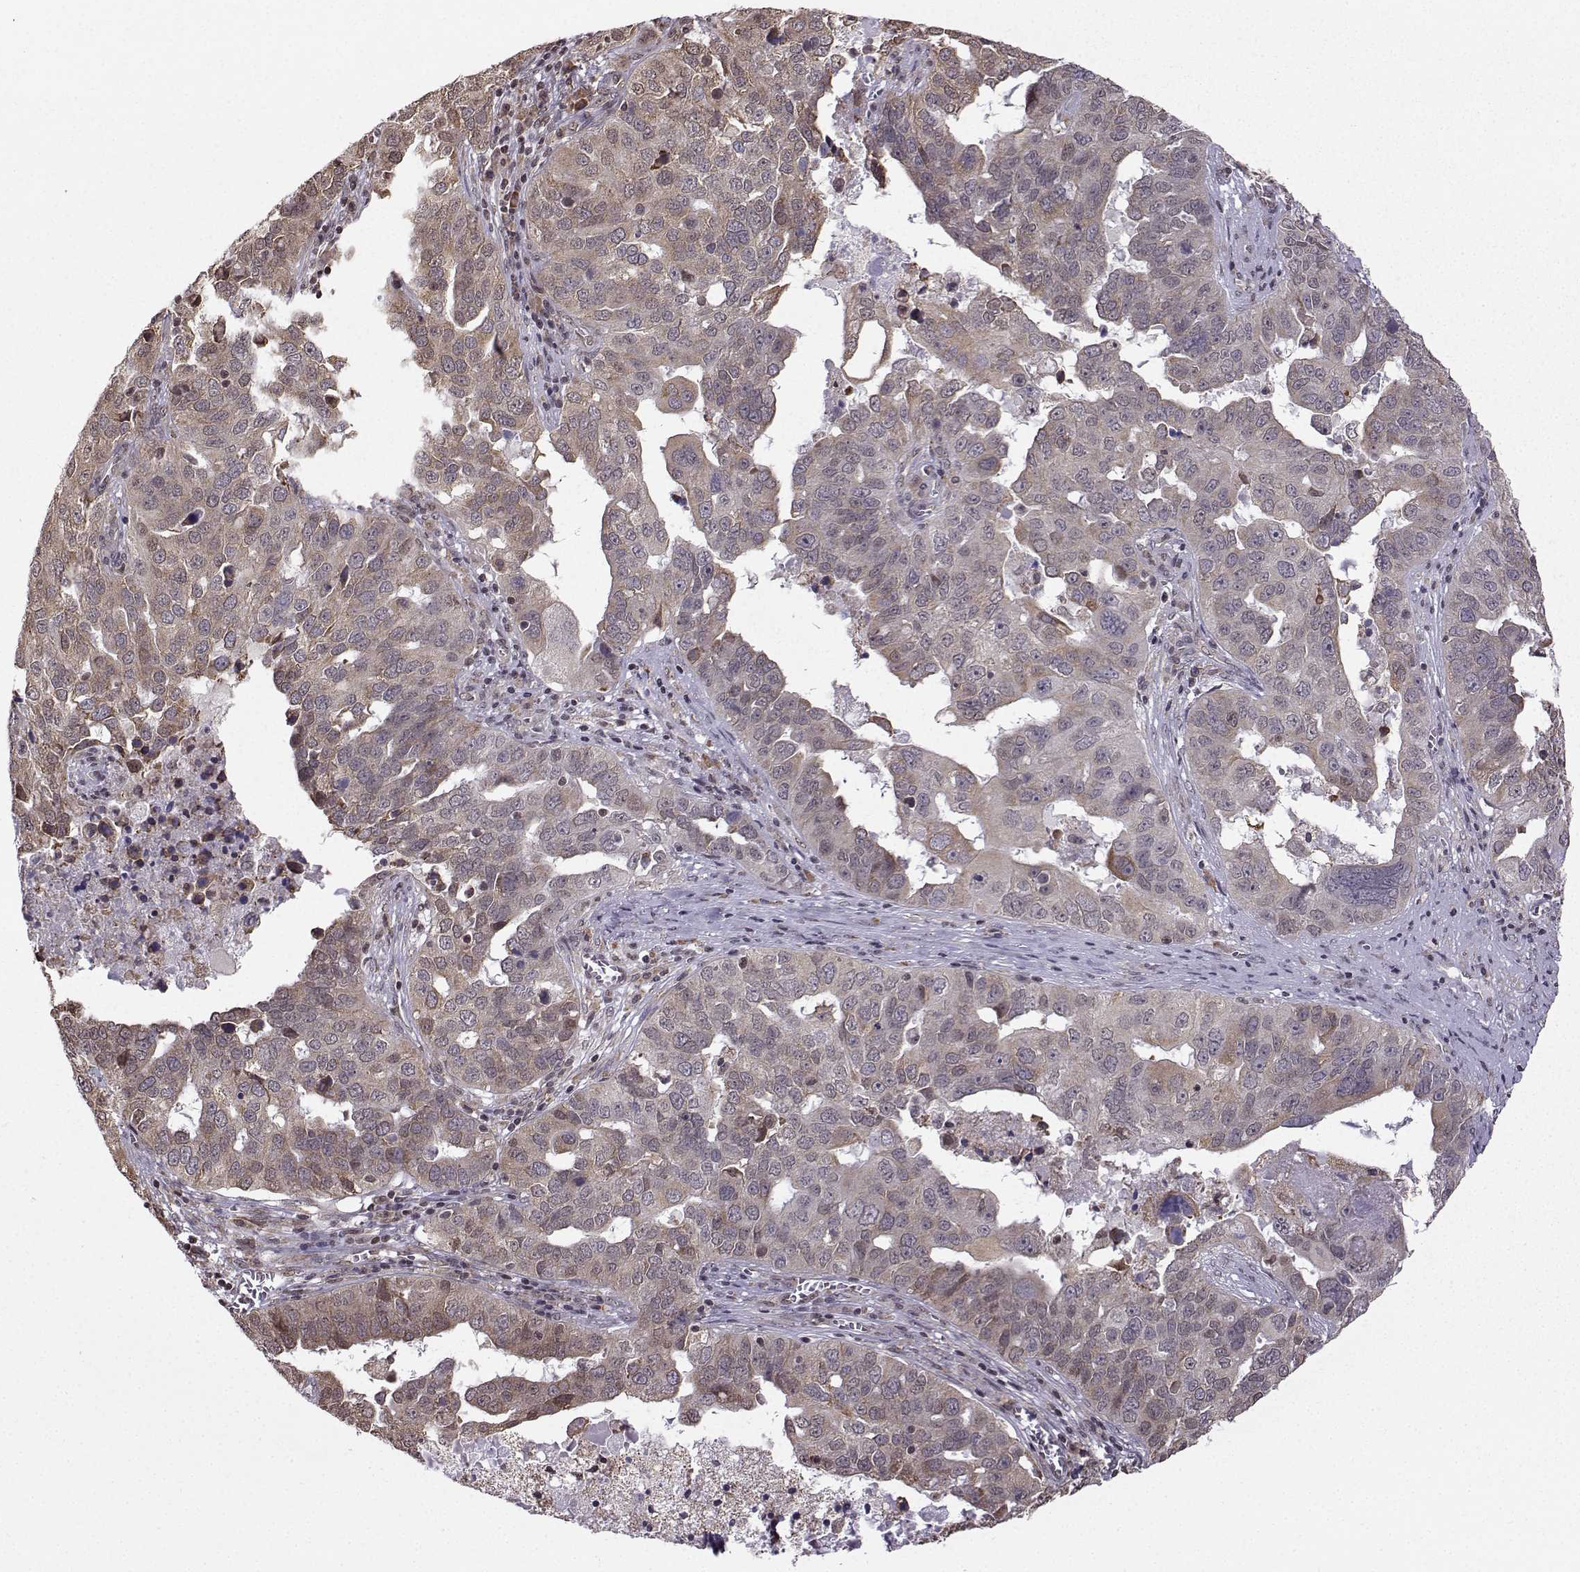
{"staining": {"intensity": "weak", "quantity": "25%-75%", "location": "cytoplasmic/membranous"}, "tissue": "ovarian cancer", "cell_type": "Tumor cells", "image_type": "cancer", "snomed": [{"axis": "morphology", "description": "Carcinoma, endometroid"}, {"axis": "topography", "description": "Soft tissue"}, {"axis": "topography", "description": "Ovary"}], "caption": "A high-resolution micrograph shows immunohistochemistry staining of ovarian endometroid carcinoma, which shows weak cytoplasmic/membranous positivity in approximately 25%-75% of tumor cells.", "gene": "EZH1", "patient": {"sex": "female", "age": 52}}